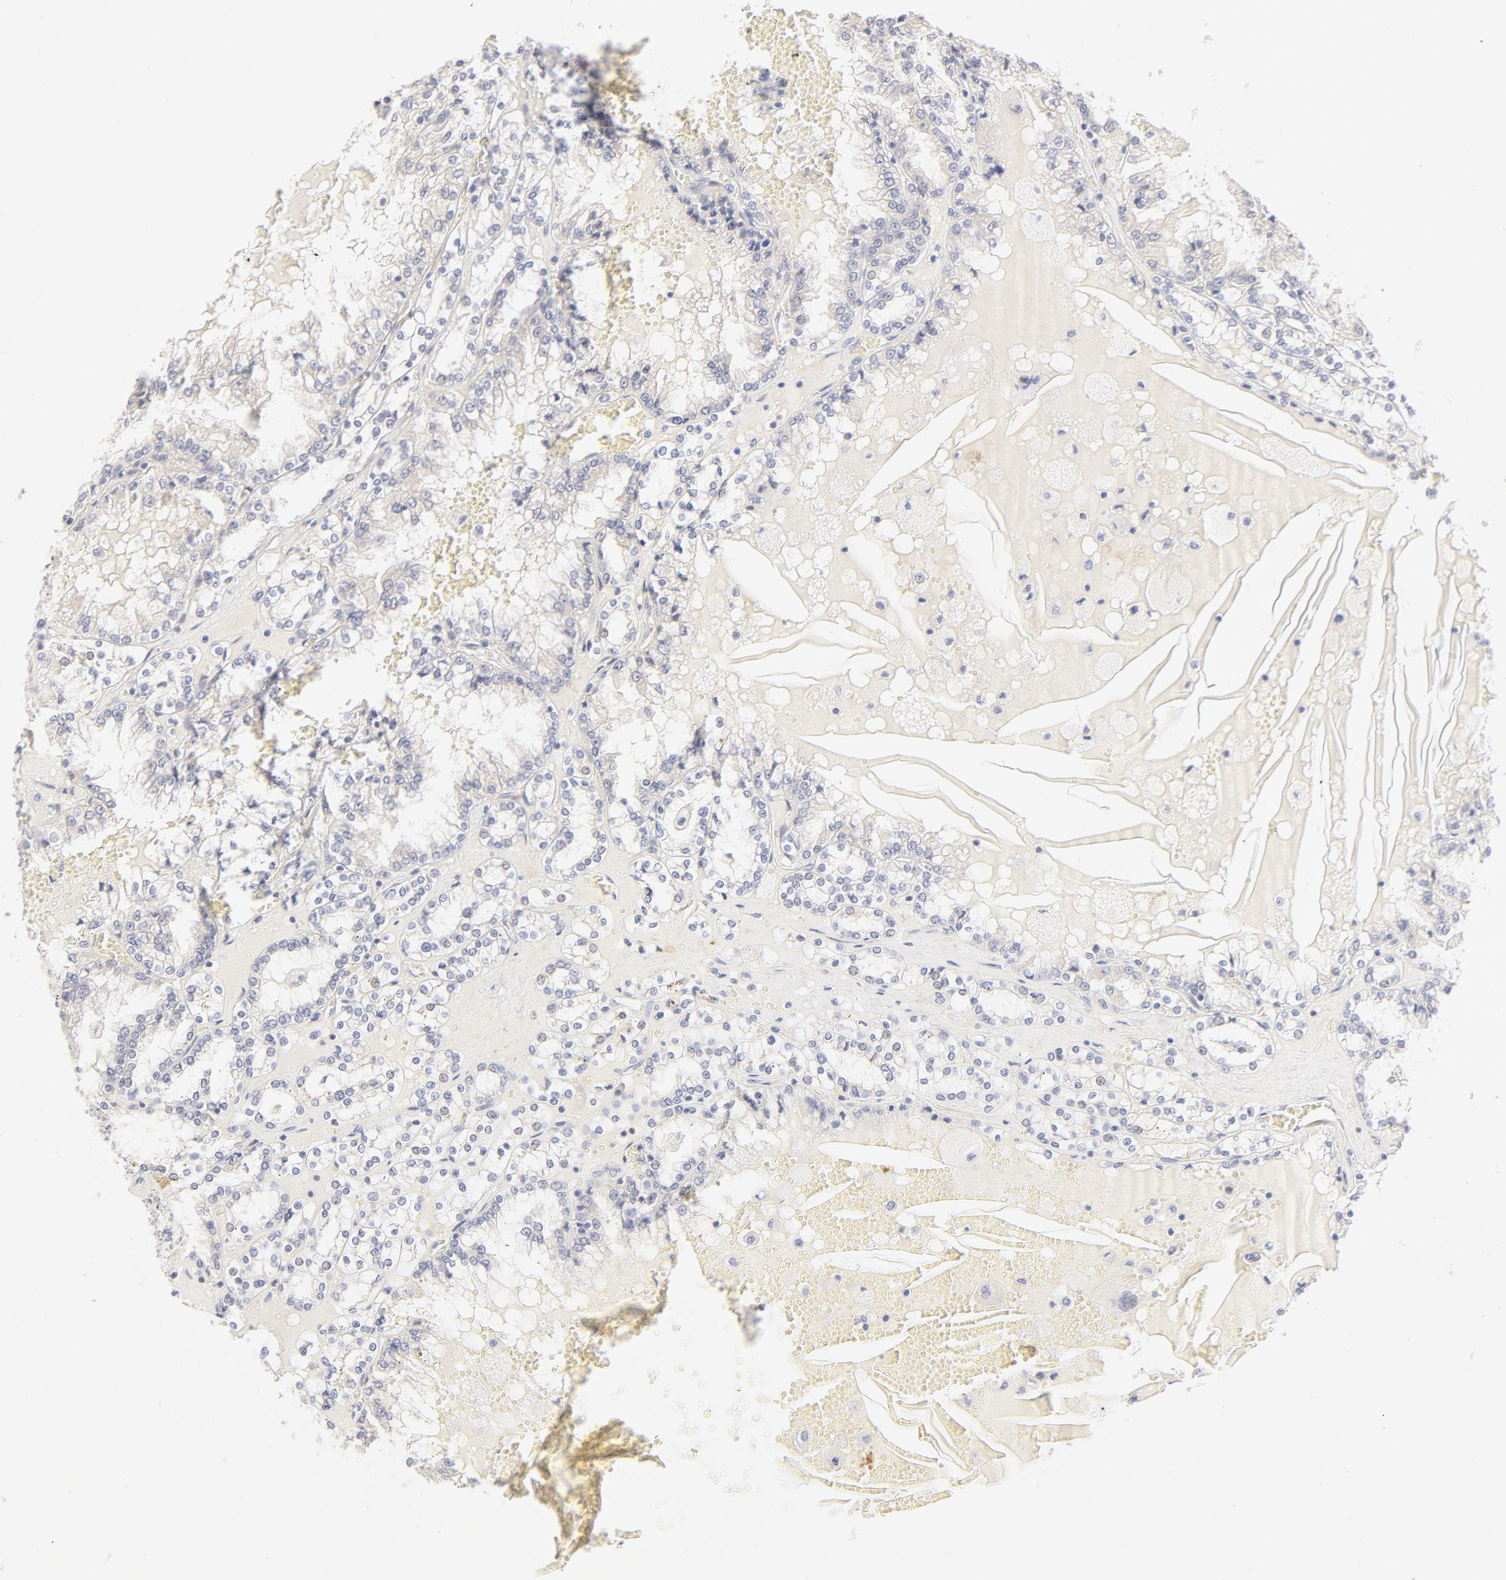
{"staining": {"intensity": "negative", "quantity": "none", "location": "none"}, "tissue": "renal cancer", "cell_type": "Tumor cells", "image_type": "cancer", "snomed": [{"axis": "morphology", "description": "Adenocarcinoma, NOS"}, {"axis": "topography", "description": "Kidney"}], "caption": "Image shows no protein positivity in tumor cells of renal adenocarcinoma tissue.", "gene": "NKX2-2", "patient": {"sex": "female", "age": 56}}